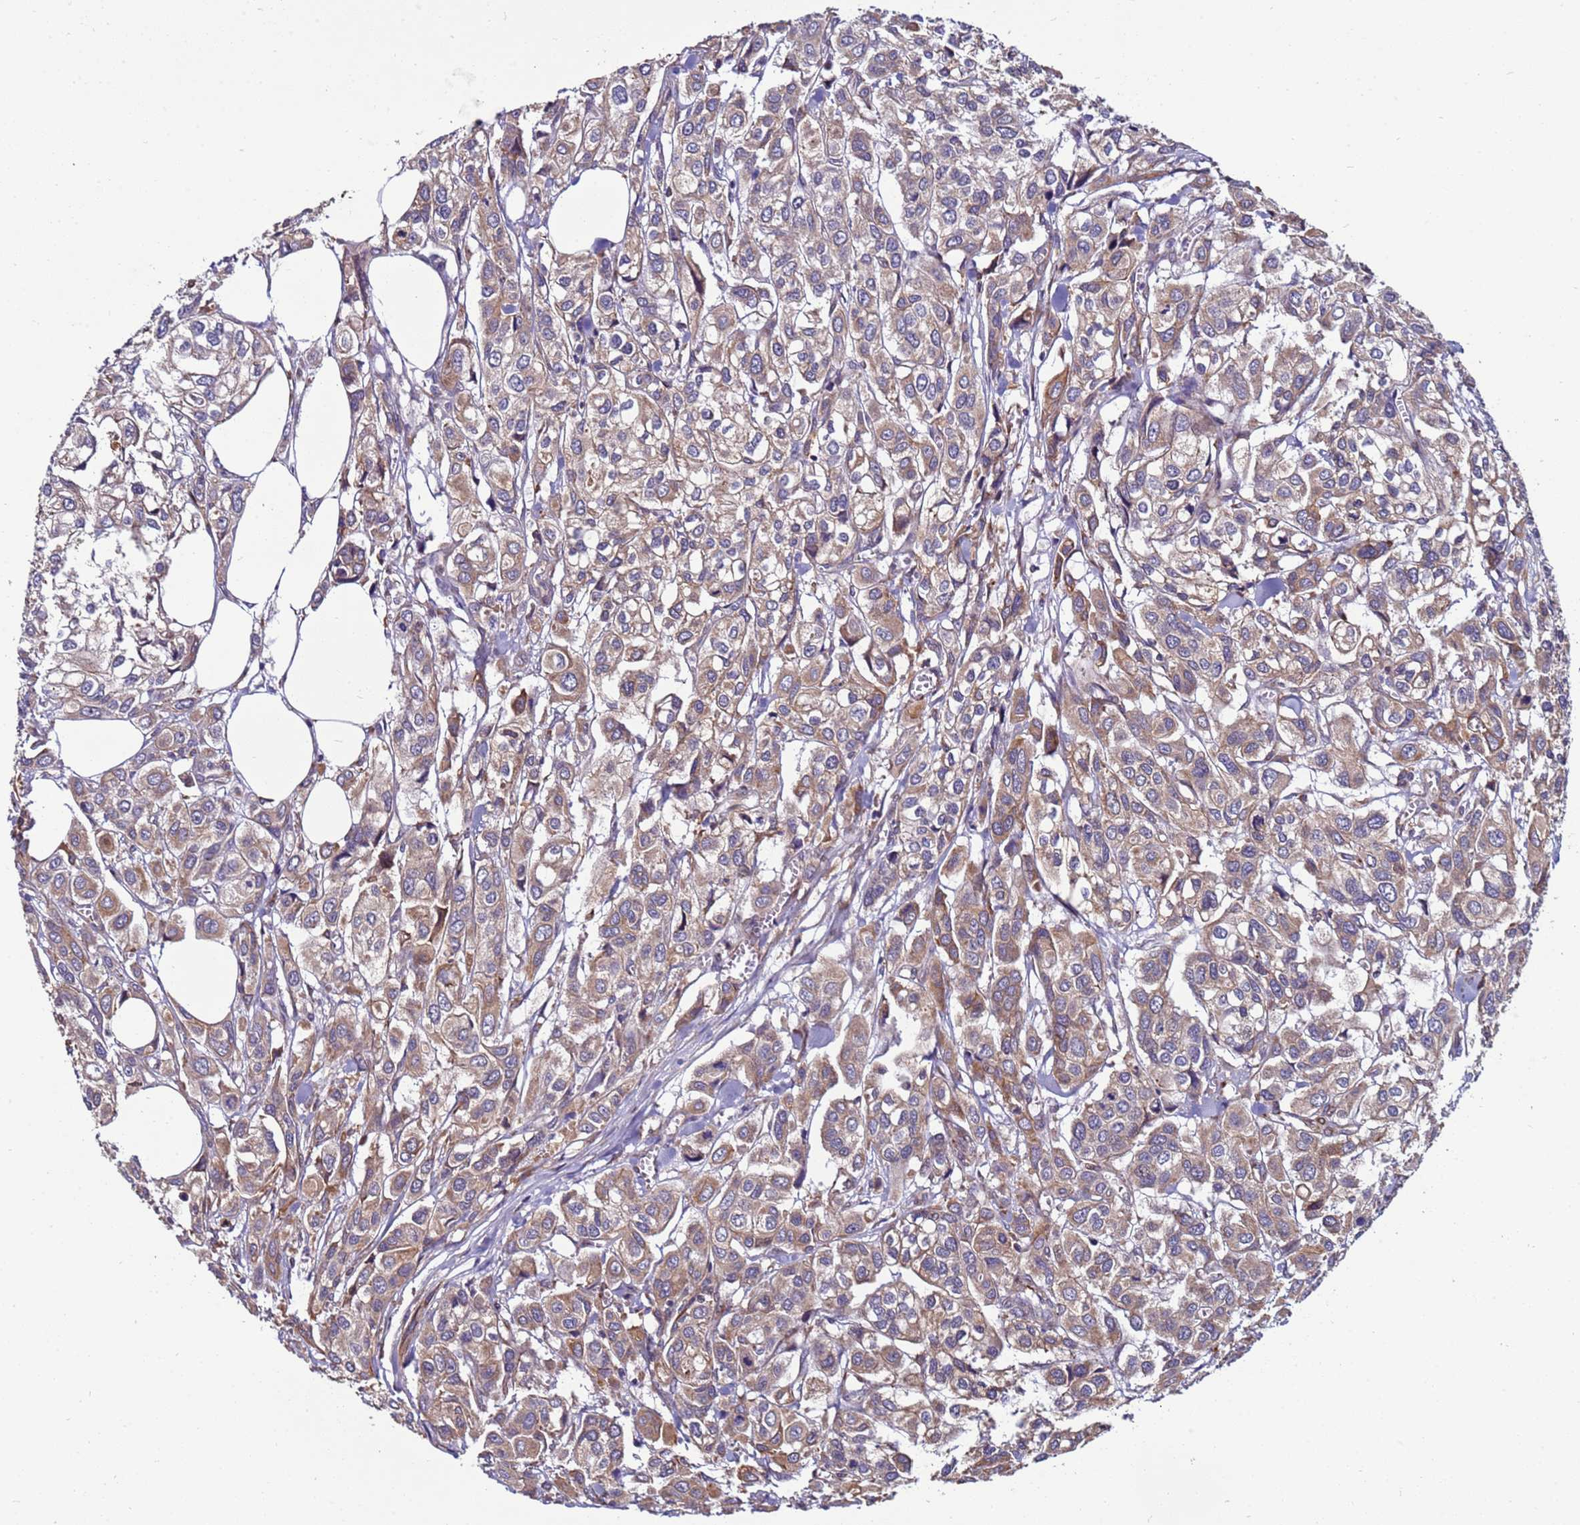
{"staining": {"intensity": "moderate", "quantity": "25%-75%", "location": "cytoplasmic/membranous"}, "tissue": "urothelial cancer", "cell_type": "Tumor cells", "image_type": "cancer", "snomed": [{"axis": "morphology", "description": "Urothelial carcinoma, High grade"}, {"axis": "topography", "description": "Urinary bladder"}], "caption": "Immunohistochemistry of urothelial carcinoma (high-grade) shows medium levels of moderate cytoplasmic/membranous positivity in approximately 25%-75% of tumor cells.", "gene": "MCRIP1", "patient": {"sex": "male", "age": 67}}